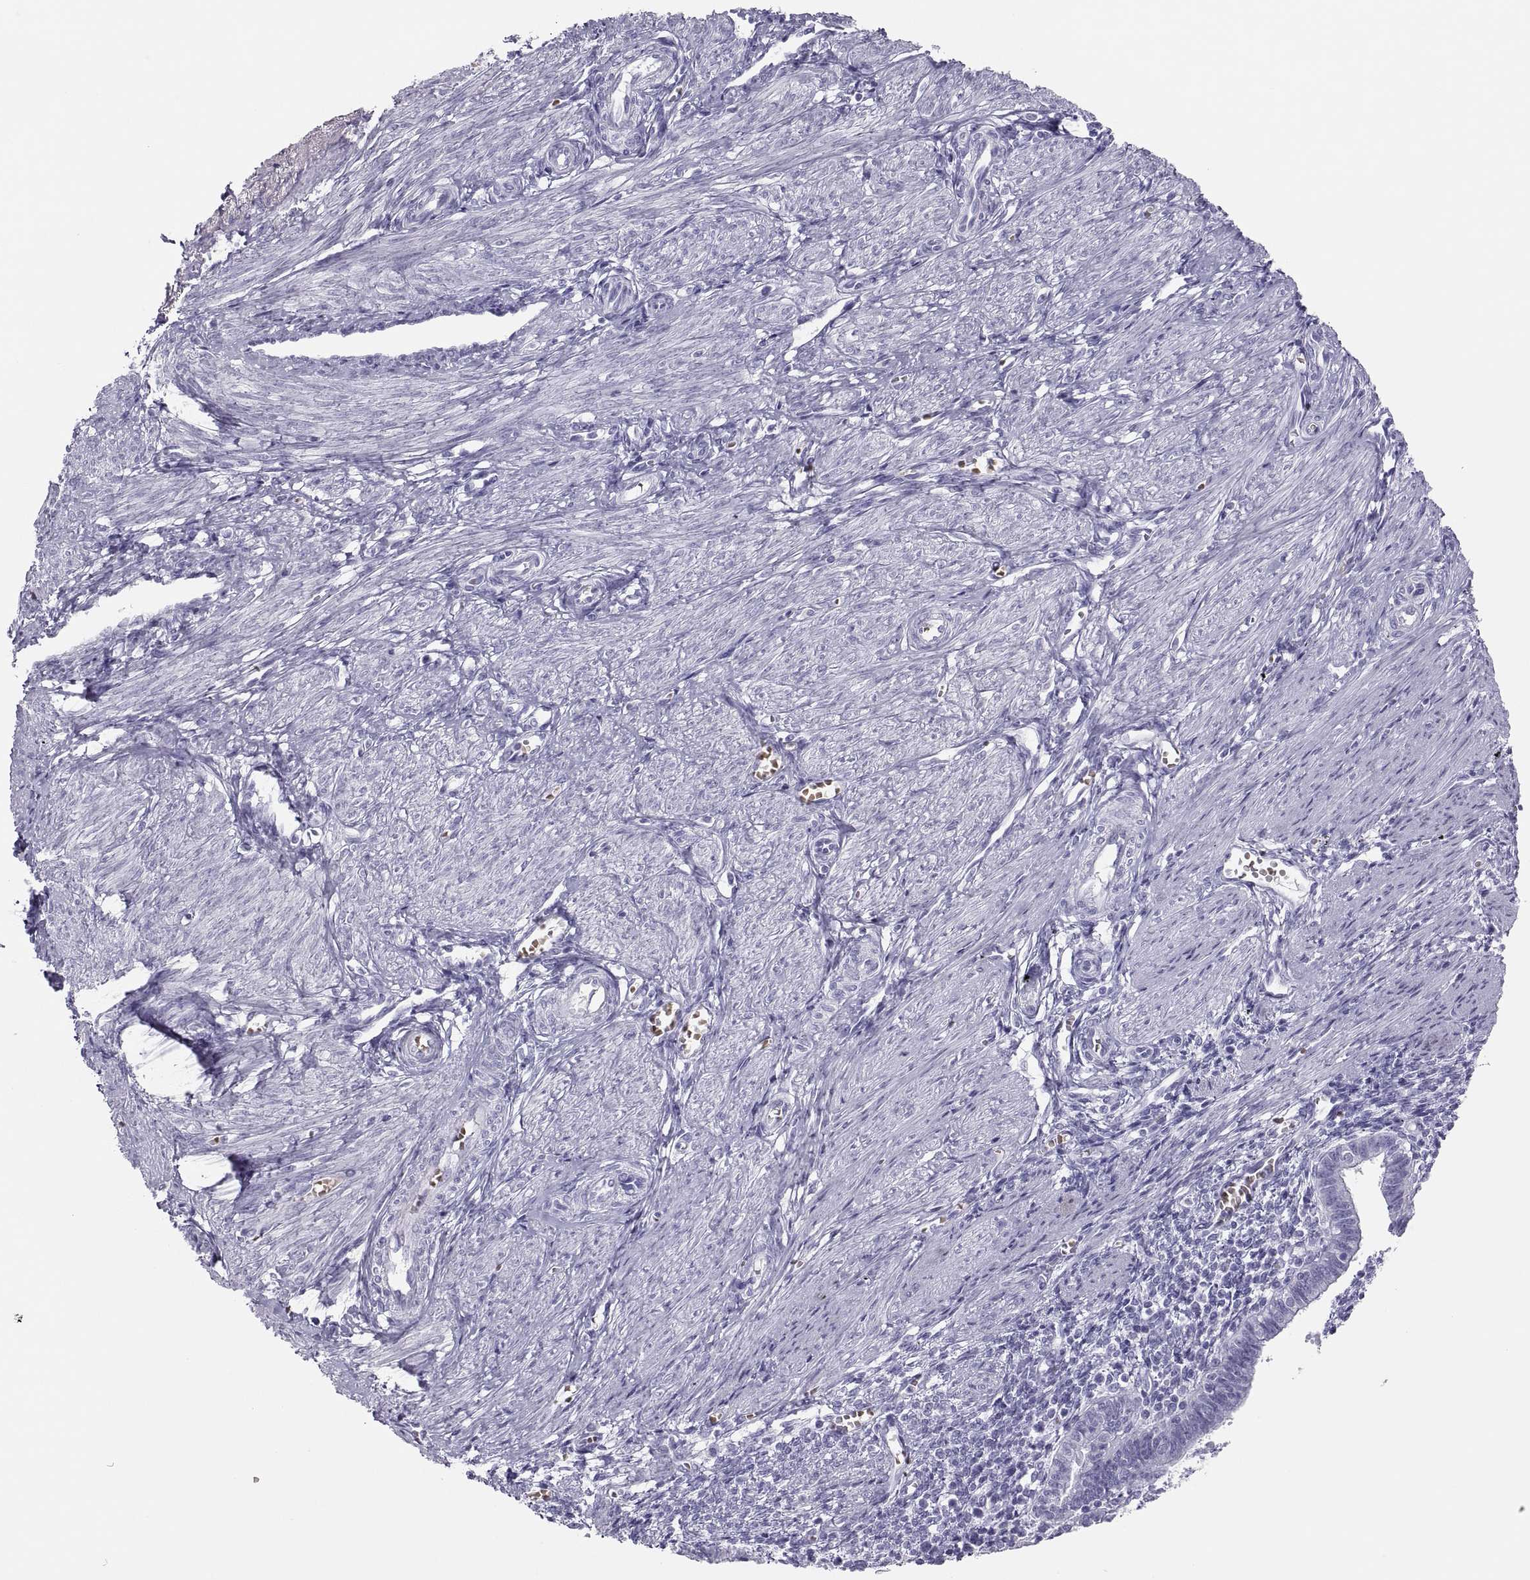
{"staining": {"intensity": "negative", "quantity": "none", "location": "none"}, "tissue": "endometrium", "cell_type": "Cells in endometrial stroma", "image_type": "normal", "snomed": [{"axis": "morphology", "description": "Normal tissue, NOS"}, {"axis": "topography", "description": "Endometrium"}], "caption": "Unremarkable endometrium was stained to show a protein in brown. There is no significant positivity in cells in endometrial stroma. The staining was performed using DAB (3,3'-diaminobenzidine) to visualize the protein expression in brown, while the nuclei were stained in blue with hematoxylin (Magnification: 20x).", "gene": "SEMG1", "patient": {"sex": "female", "age": 37}}